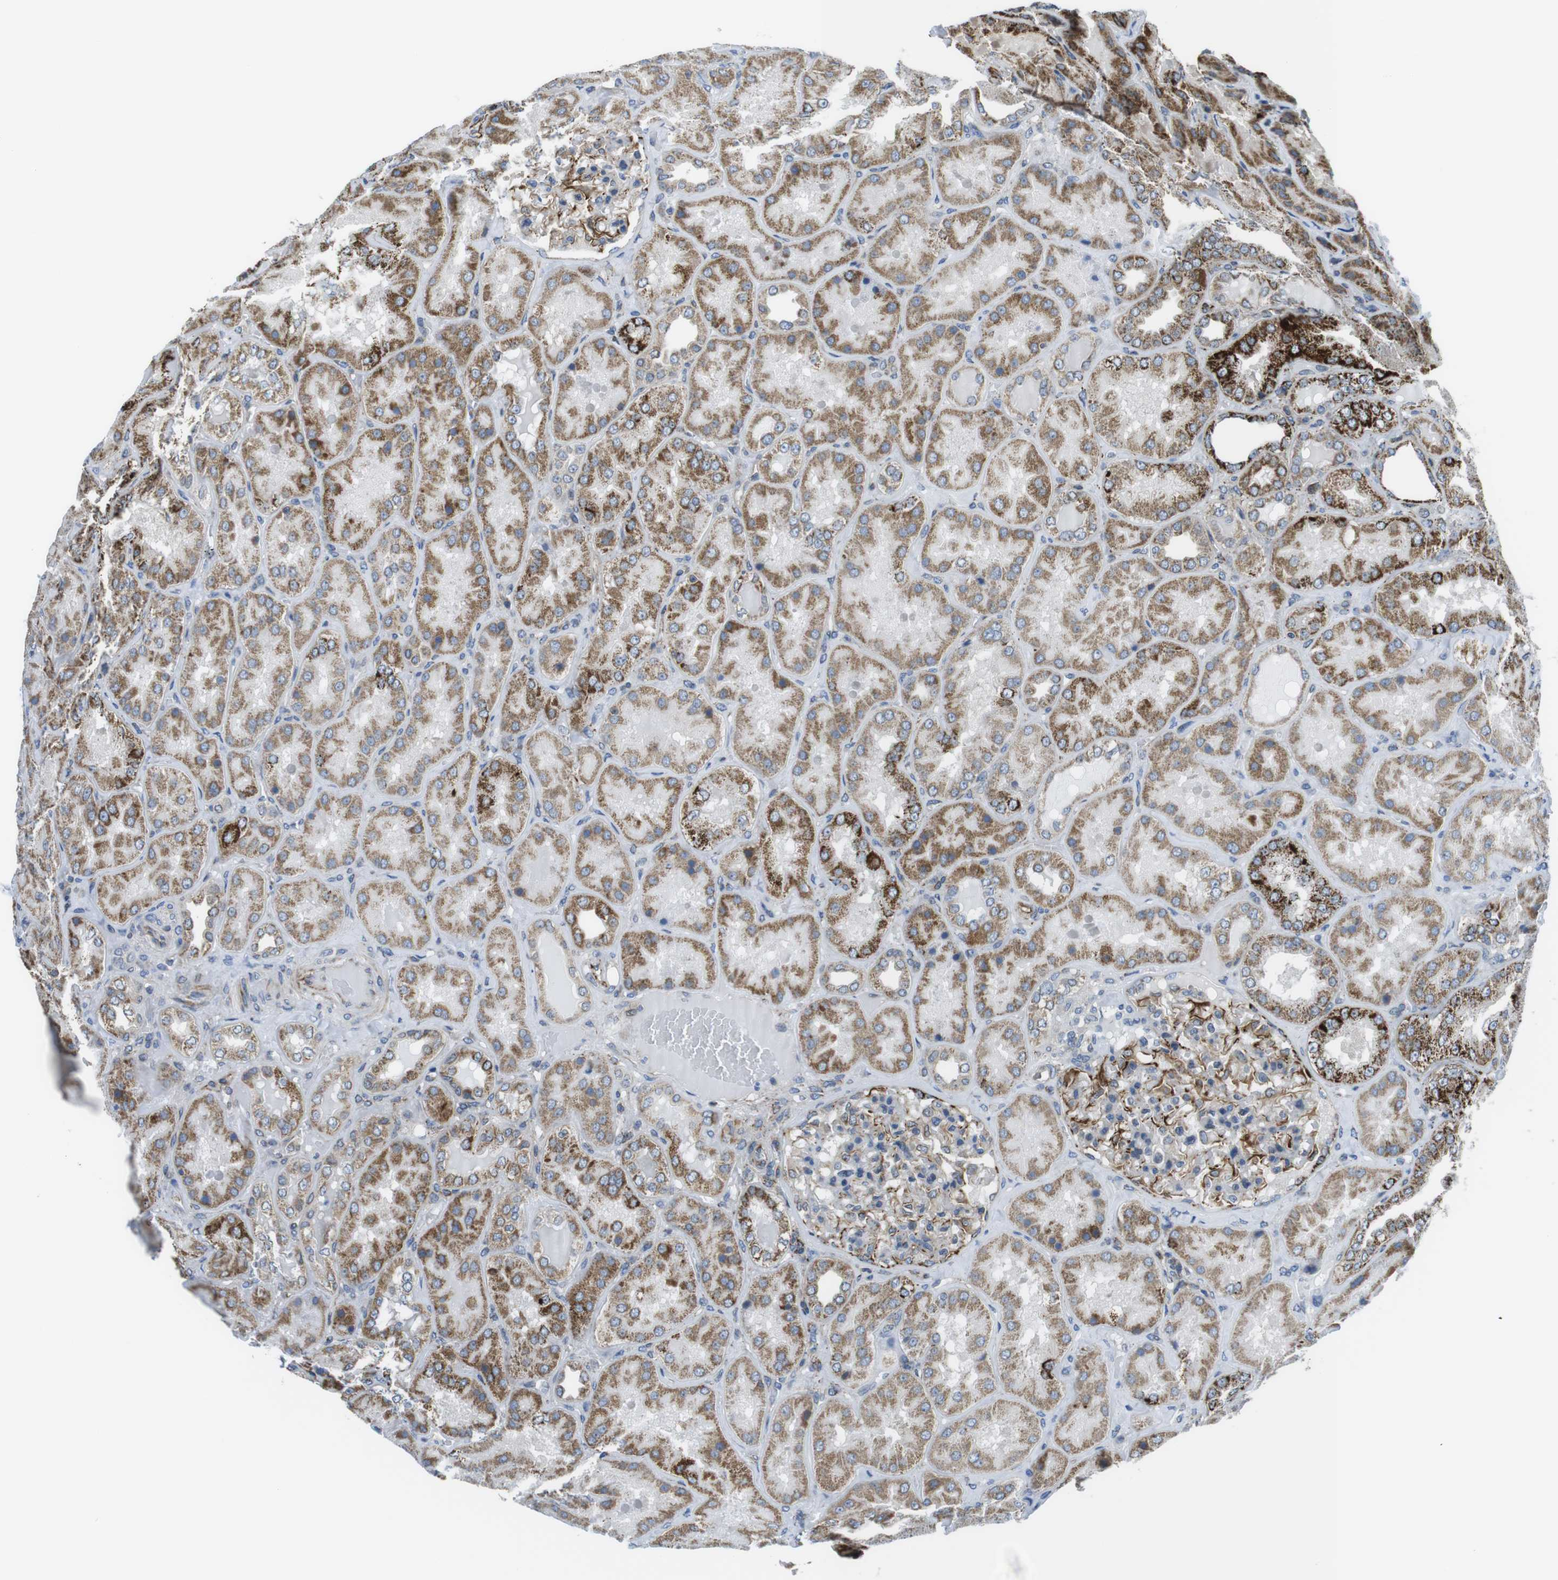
{"staining": {"intensity": "moderate", "quantity": "25%-75%", "location": "cytoplasmic/membranous"}, "tissue": "kidney", "cell_type": "Cells in glomeruli", "image_type": "normal", "snomed": [{"axis": "morphology", "description": "Normal tissue, NOS"}, {"axis": "topography", "description": "Kidney"}], "caption": "Immunohistochemical staining of unremarkable human kidney displays 25%-75% levels of moderate cytoplasmic/membranous protein positivity in about 25%-75% of cells in glomeruli. (IHC, brightfield microscopy, high magnification).", "gene": "KCNE3", "patient": {"sex": "female", "age": 56}}